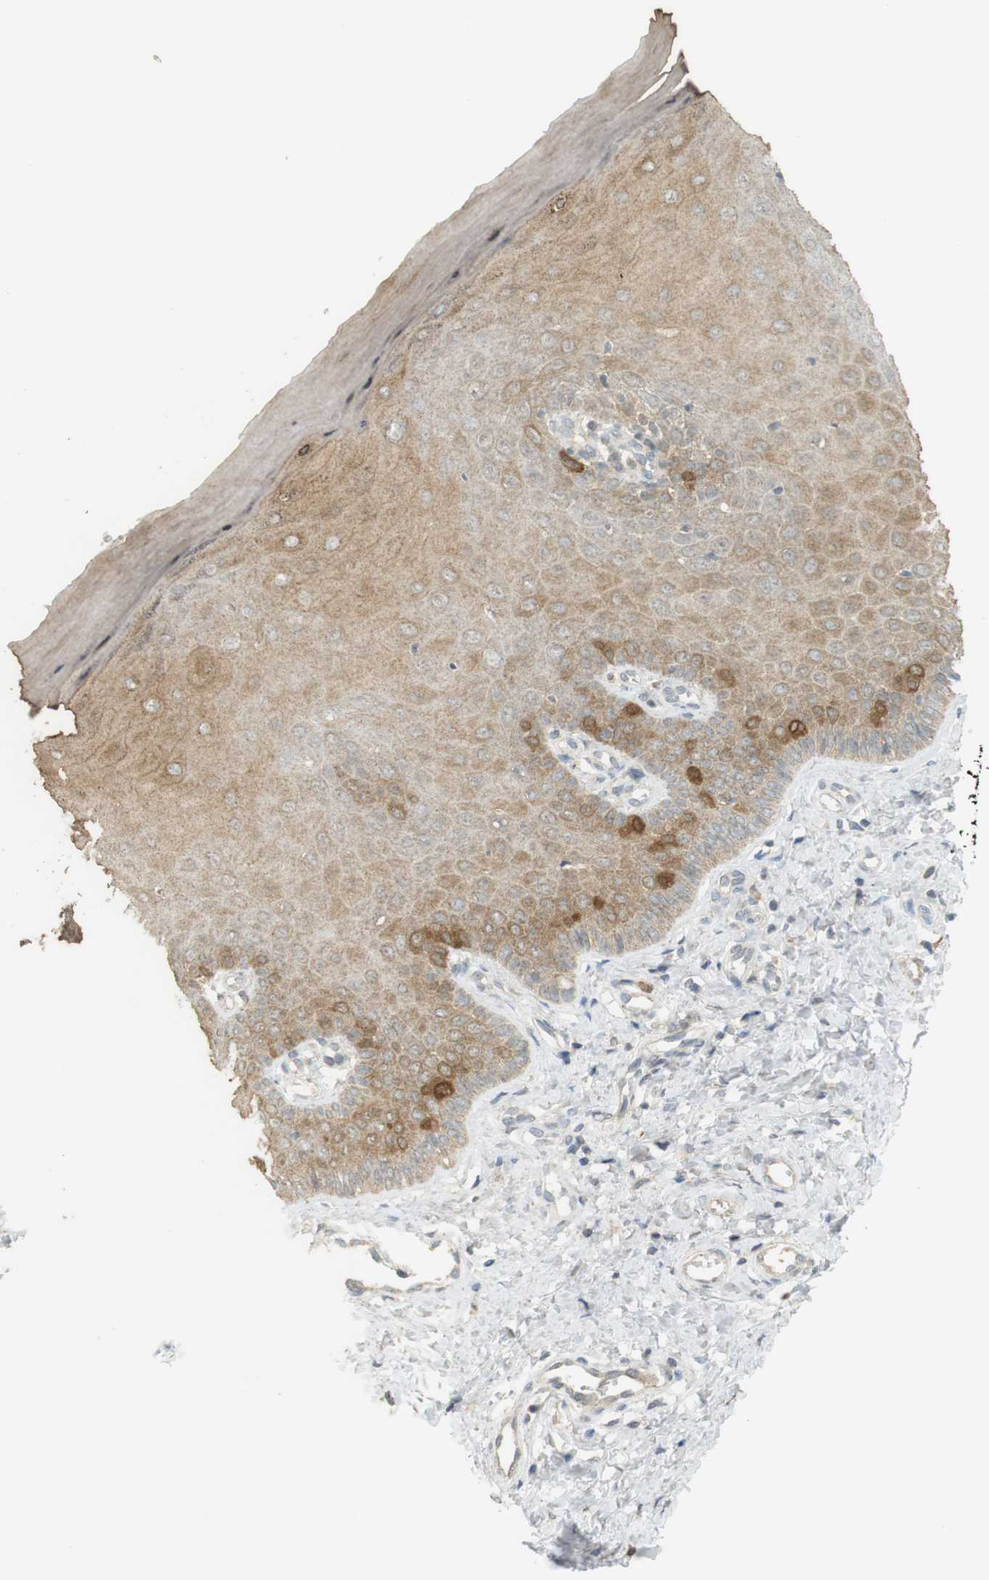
{"staining": {"intensity": "weak", "quantity": ">75%", "location": "cytoplasmic/membranous"}, "tissue": "cervix", "cell_type": "Glandular cells", "image_type": "normal", "snomed": [{"axis": "morphology", "description": "Normal tissue, NOS"}, {"axis": "topography", "description": "Cervix"}], "caption": "Protein expression analysis of benign human cervix reveals weak cytoplasmic/membranous staining in approximately >75% of glandular cells. (IHC, brightfield microscopy, high magnification).", "gene": "TTK", "patient": {"sex": "female", "age": 55}}